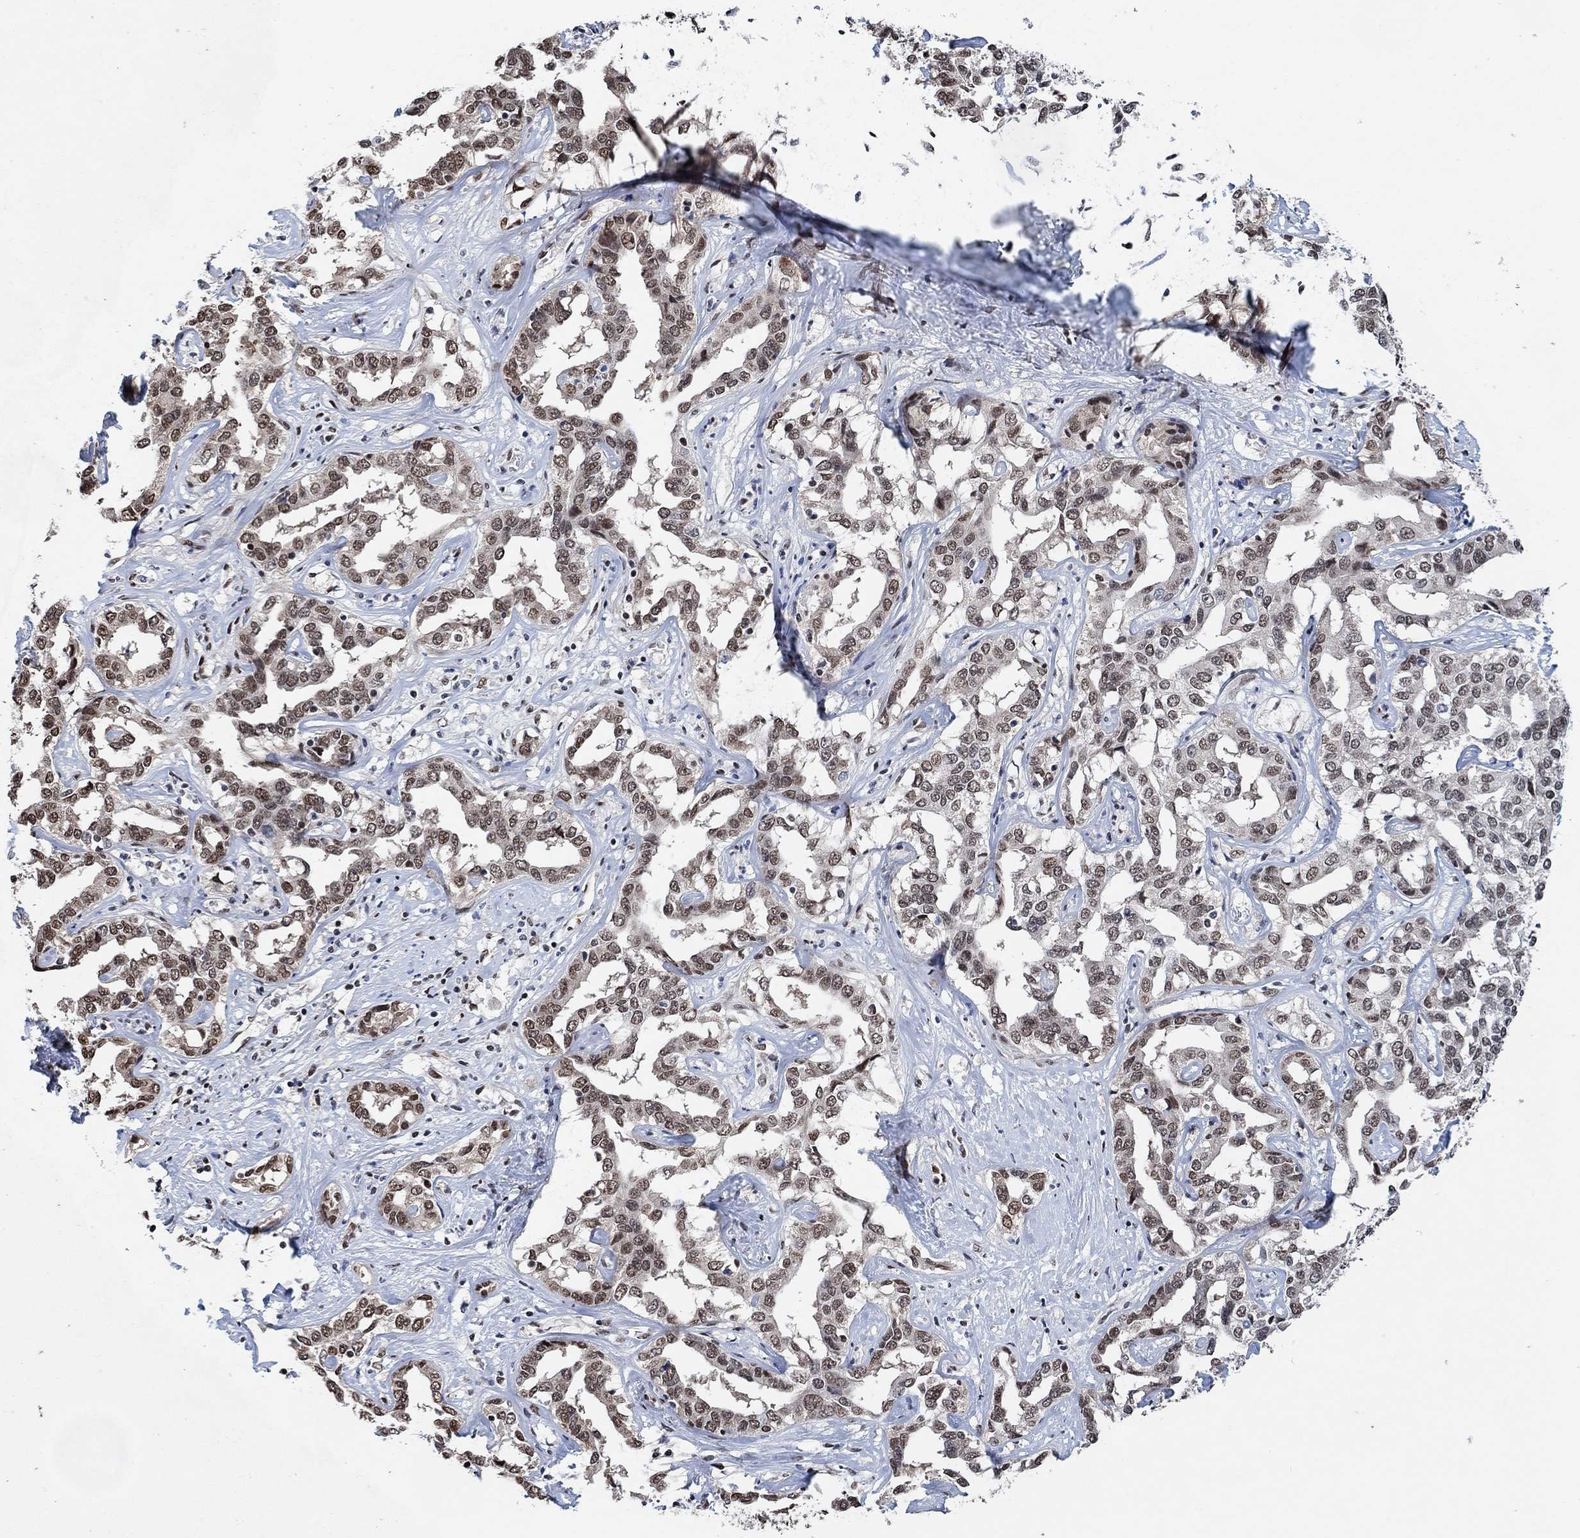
{"staining": {"intensity": "moderate", "quantity": ">75%", "location": "nuclear"}, "tissue": "liver cancer", "cell_type": "Tumor cells", "image_type": "cancer", "snomed": [{"axis": "morphology", "description": "Cholangiocarcinoma"}, {"axis": "topography", "description": "Liver"}], "caption": "Immunohistochemistry (IHC) (DAB (3,3'-diaminobenzidine)) staining of human liver cancer (cholangiocarcinoma) shows moderate nuclear protein staining in about >75% of tumor cells.", "gene": "USP39", "patient": {"sex": "male", "age": 59}}